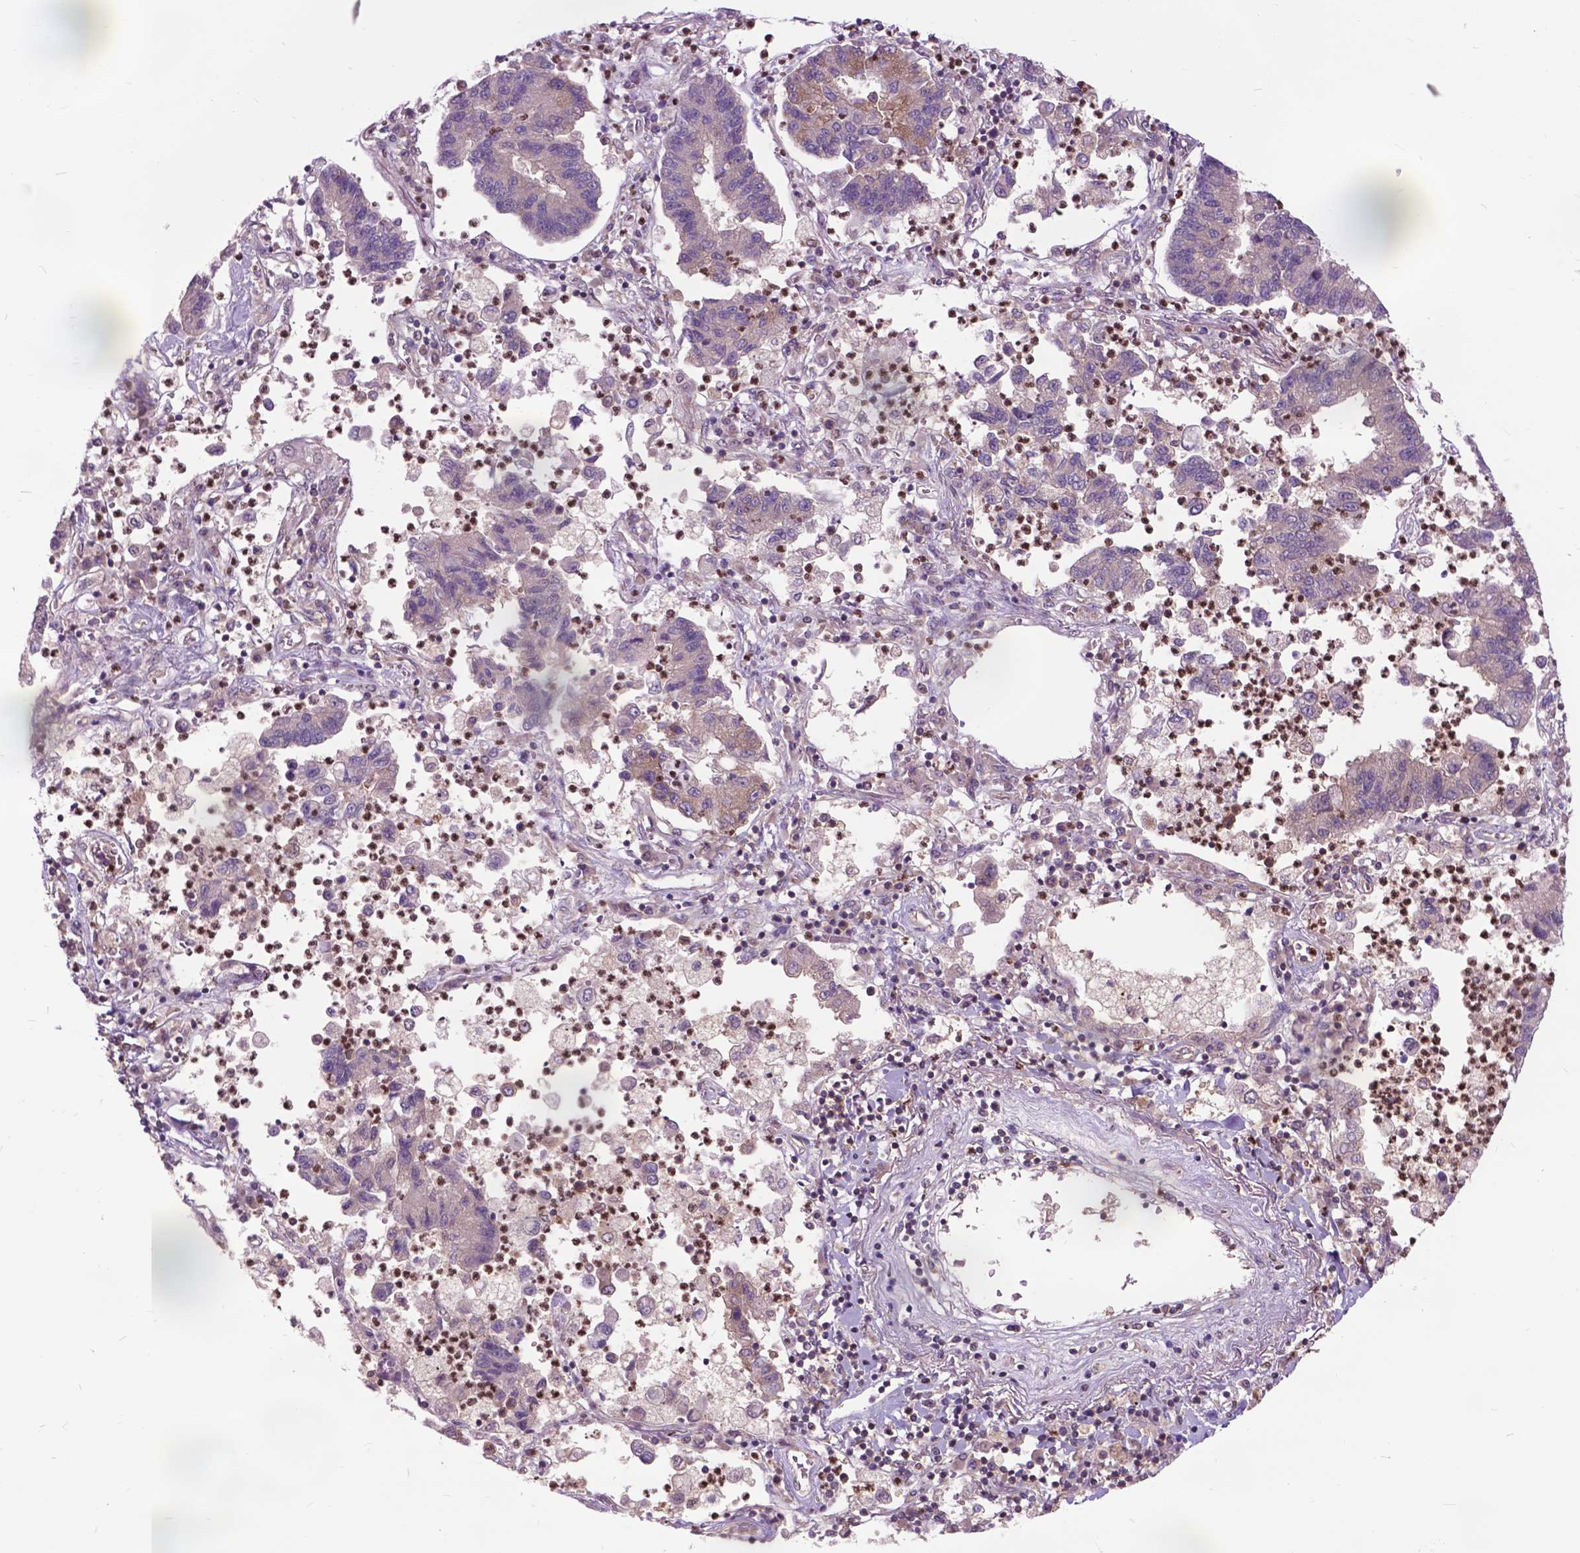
{"staining": {"intensity": "weak", "quantity": "25%-75%", "location": "cytoplasmic/membranous"}, "tissue": "lung cancer", "cell_type": "Tumor cells", "image_type": "cancer", "snomed": [{"axis": "morphology", "description": "Adenocarcinoma, NOS"}, {"axis": "topography", "description": "Lung"}], "caption": "The image reveals a brown stain indicating the presence of a protein in the cytoplasmic/membranous of tumor cells in lung cancer (adenocarcinoma). Ihc stains the protein in brown and the nuclei are stained blue.", "gene": "ARAF", "patient": {"sex": "female", "age": 57}}